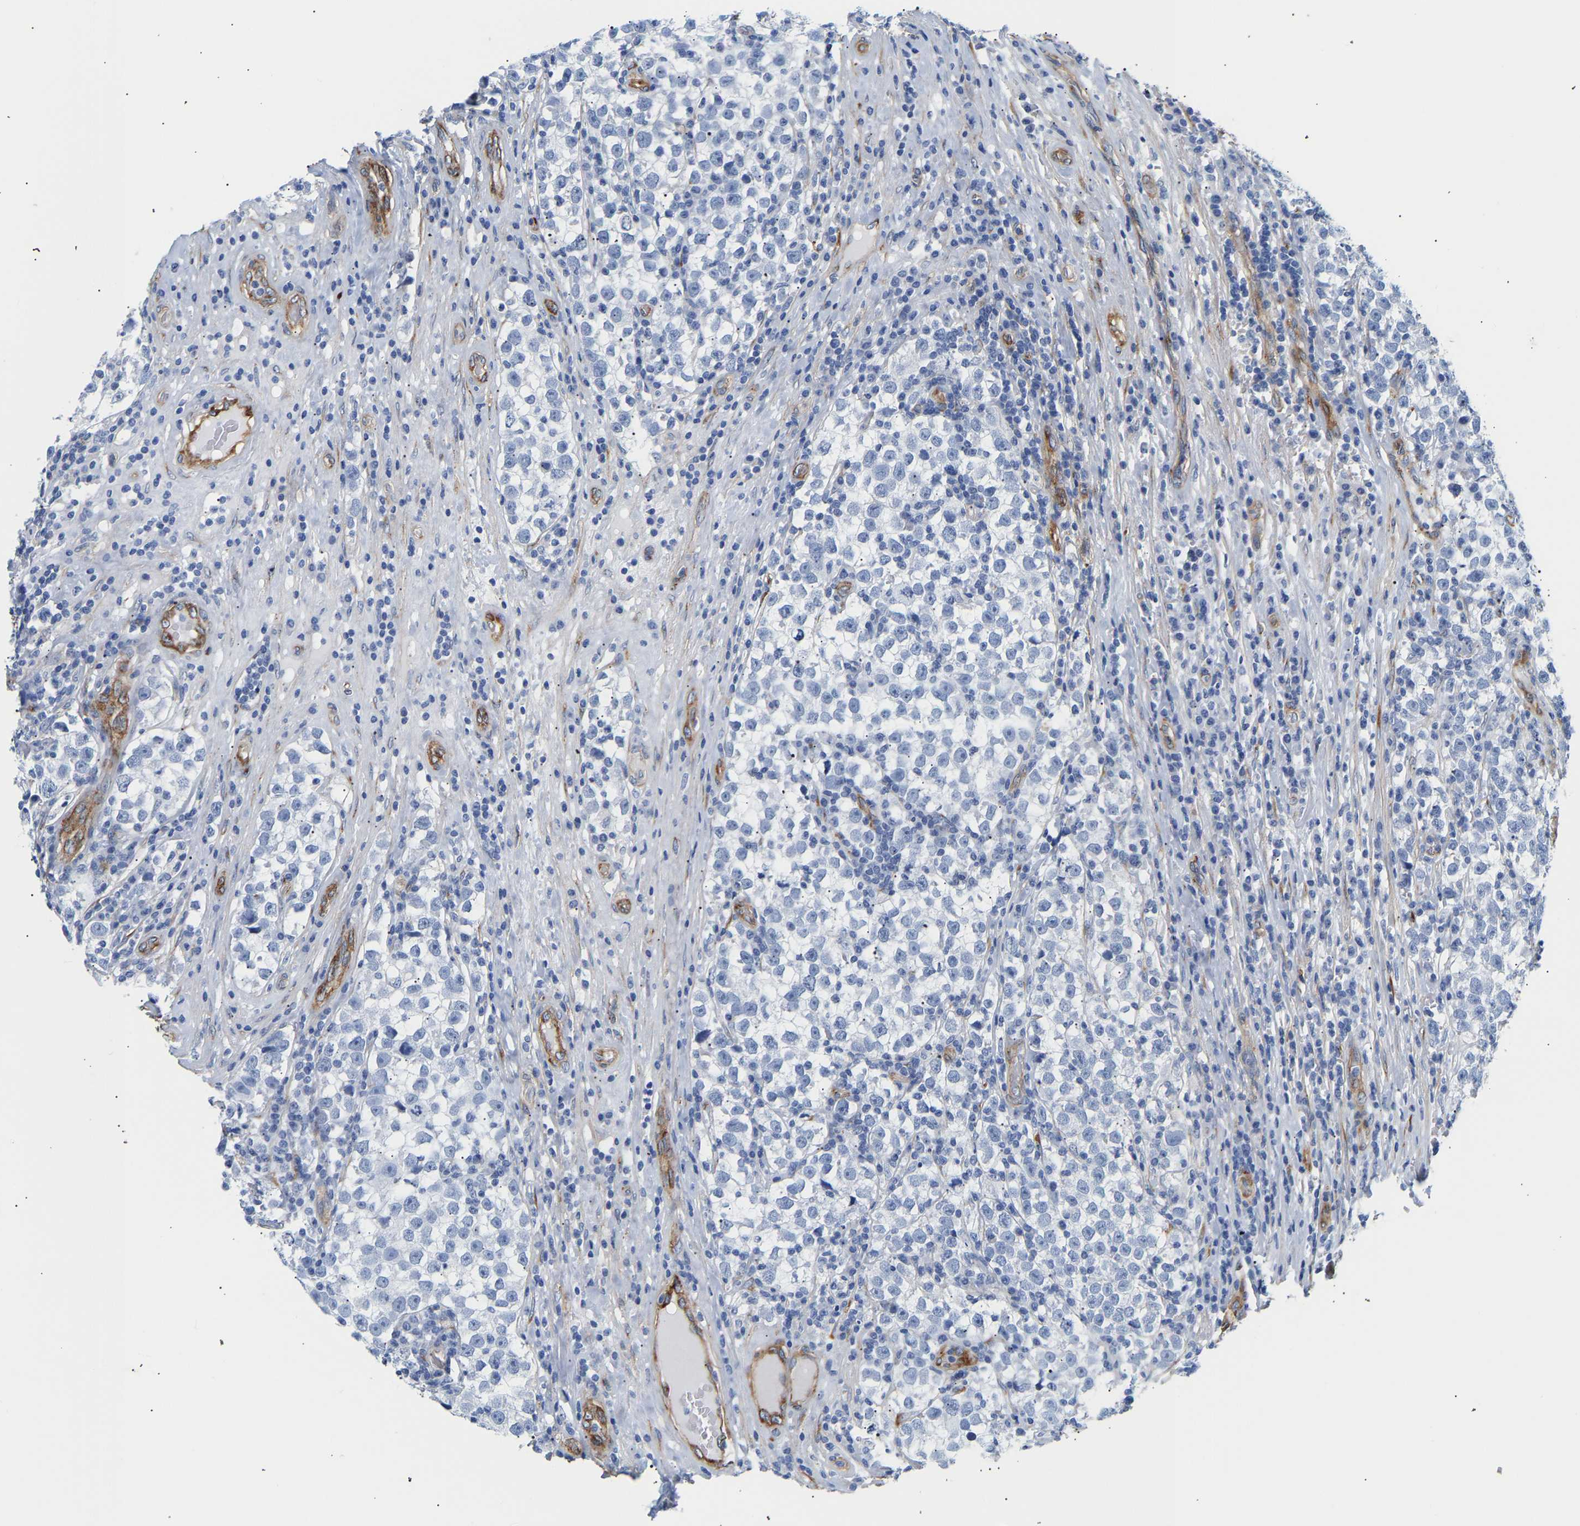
{"staining": {"intensity": "negative", "quantity": "none", "location": "none"}, "tissue": "testis cancer", "cell_type": "Tumor cells", "image_type": "cancer", "snomed": [{"axis": "morphology", "description": "Normal tissue, NOS"}, {"axis": "morphology", "description": "Seminoma, NOS"}, {"axis": "topography", "description": "Testis"}], "caption": "Photomicrograph shows no protein positivity in tumor cells of testis cancer tissue.", "gene": "IGFBP7", "patient": {"sex": "male", "age": 43}}